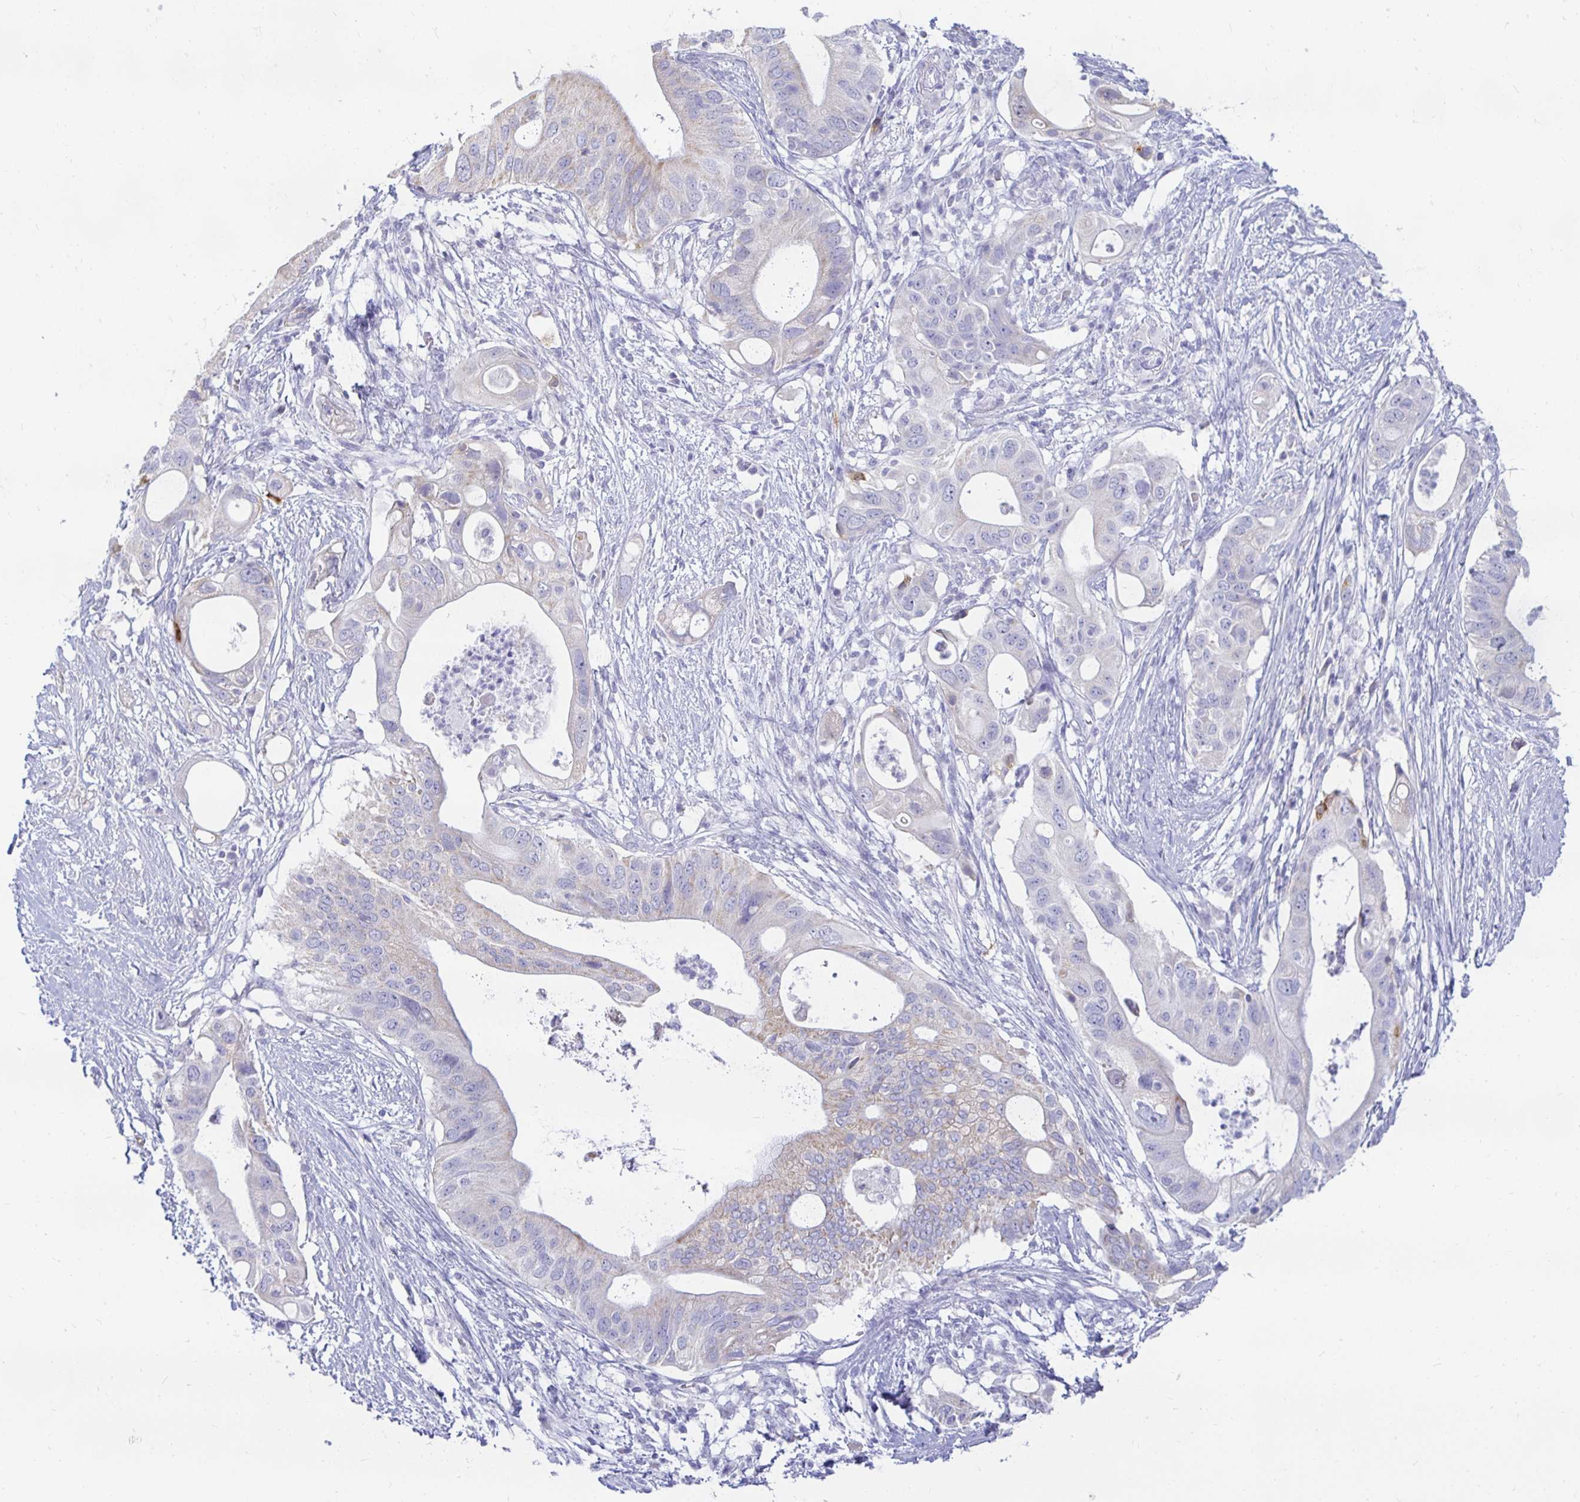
{"staining": {"intensity": "weak", "quantity": "<25%", "location": "cytoplasmic/membranous"}, "tissue": "pancreatic cancer", "cell_type": "Tumor cells", "image_type": "cancer", "snomed": [{"axis": "morphology", "description": "Adenocarcinoma, NOS"}, {"axis": "topography", "description": "Pancreas"}], "caption": "Protein analysis of pancreatic cancer reveals no significant expression in tumor cells. The staining is performed using DAB (3,3'-diaminobenzidine) brown chromogen with nuclei counter-stained in using hematoxylin.", "gene": "PEG10", "patient": {"sex": "female", "age": 72}}